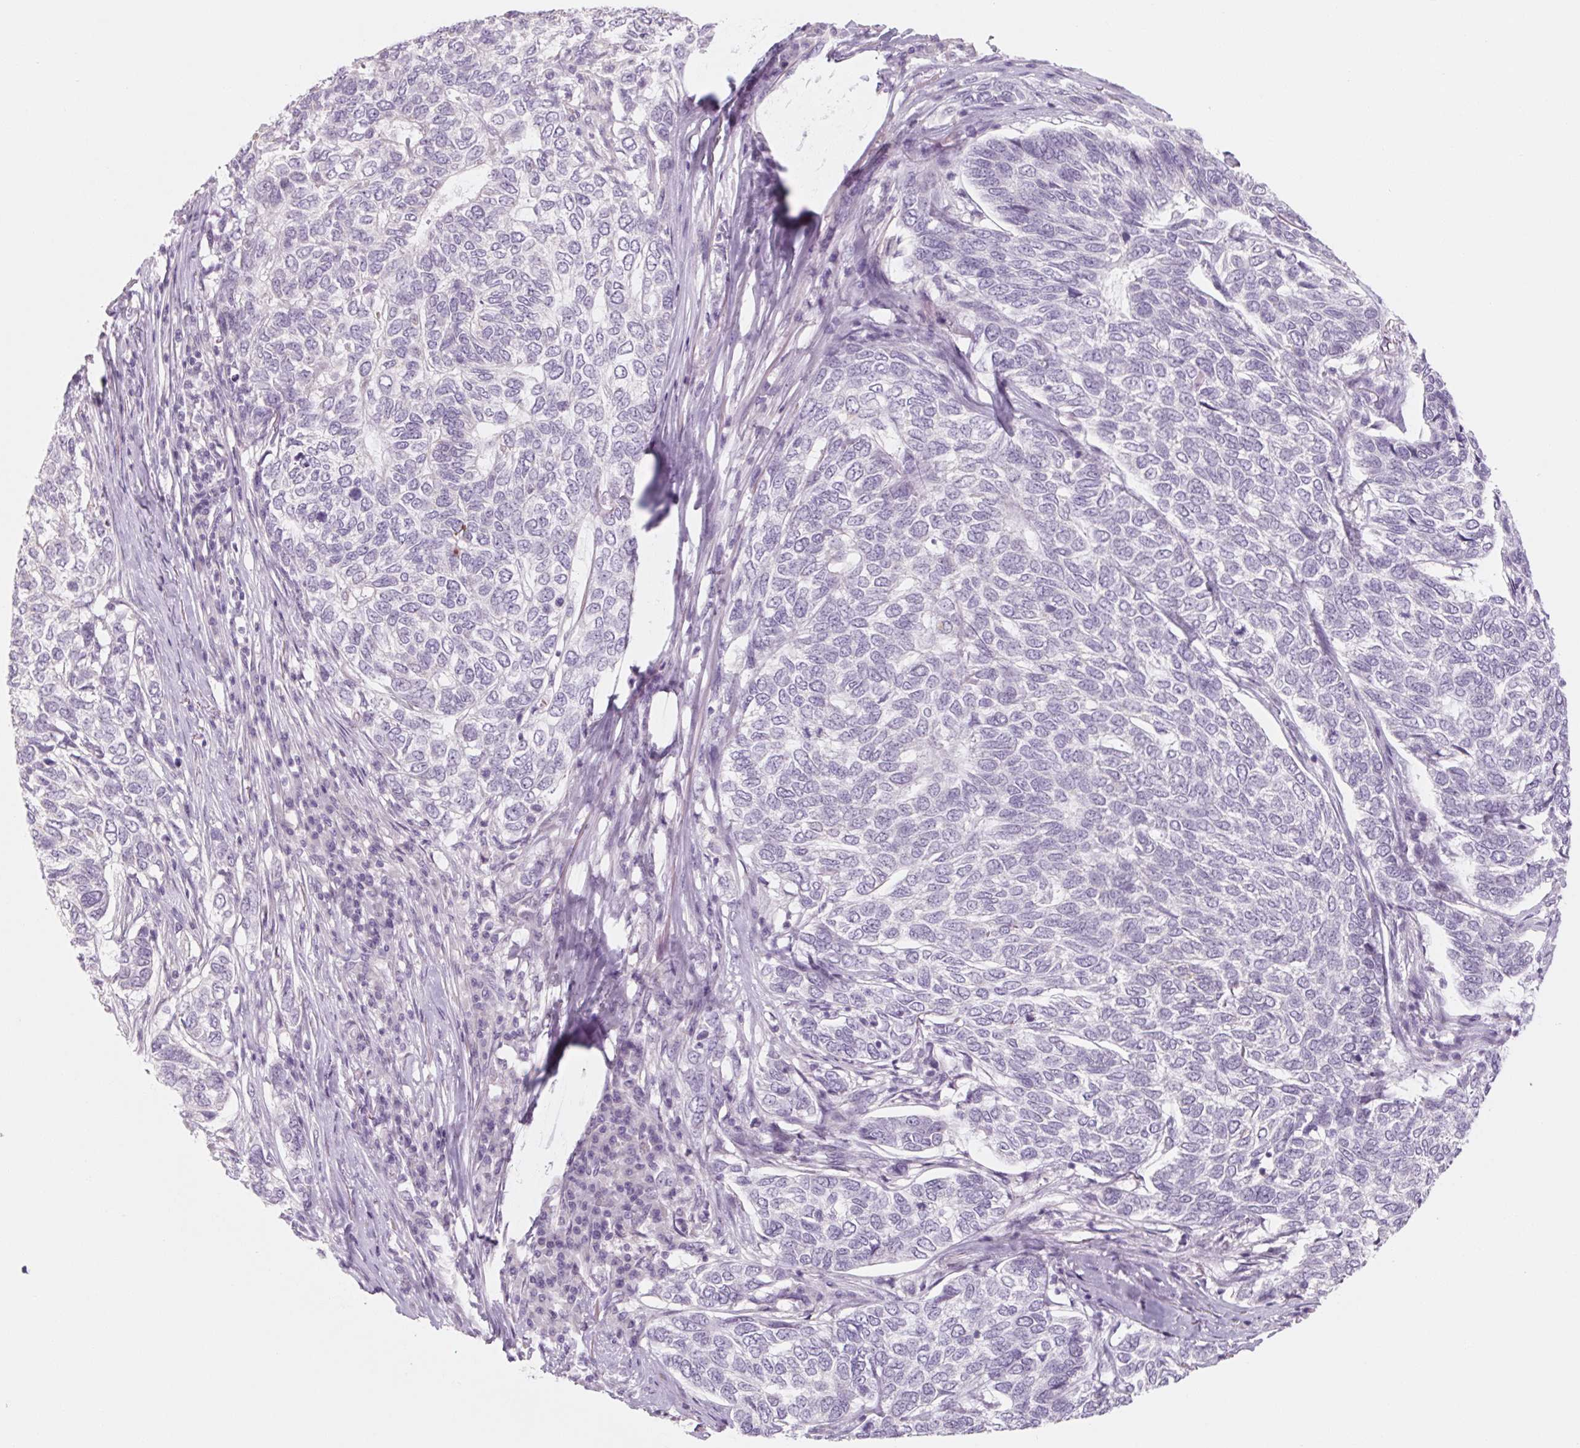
{"staining": {"intensity": "negative", "quantity": "none", "location": "none"}, "tissue": "skin cancer", "cell_type": "Tumor cells", "image_type": "cancer", "snomed": [{"axis": "morphology", "description": "Basal cell carcinoma"}, {"axis": "topography", "description": "Skin"}], "caption": "There is no significant staining in tumor cells of skin basal cell carcinoma. (DAB immunohistochemistry (IHC) visualized using brightfield microscopy, high magnification).", "gene": "POU1F1", "patient": {"sex": "female", "age": 65}}